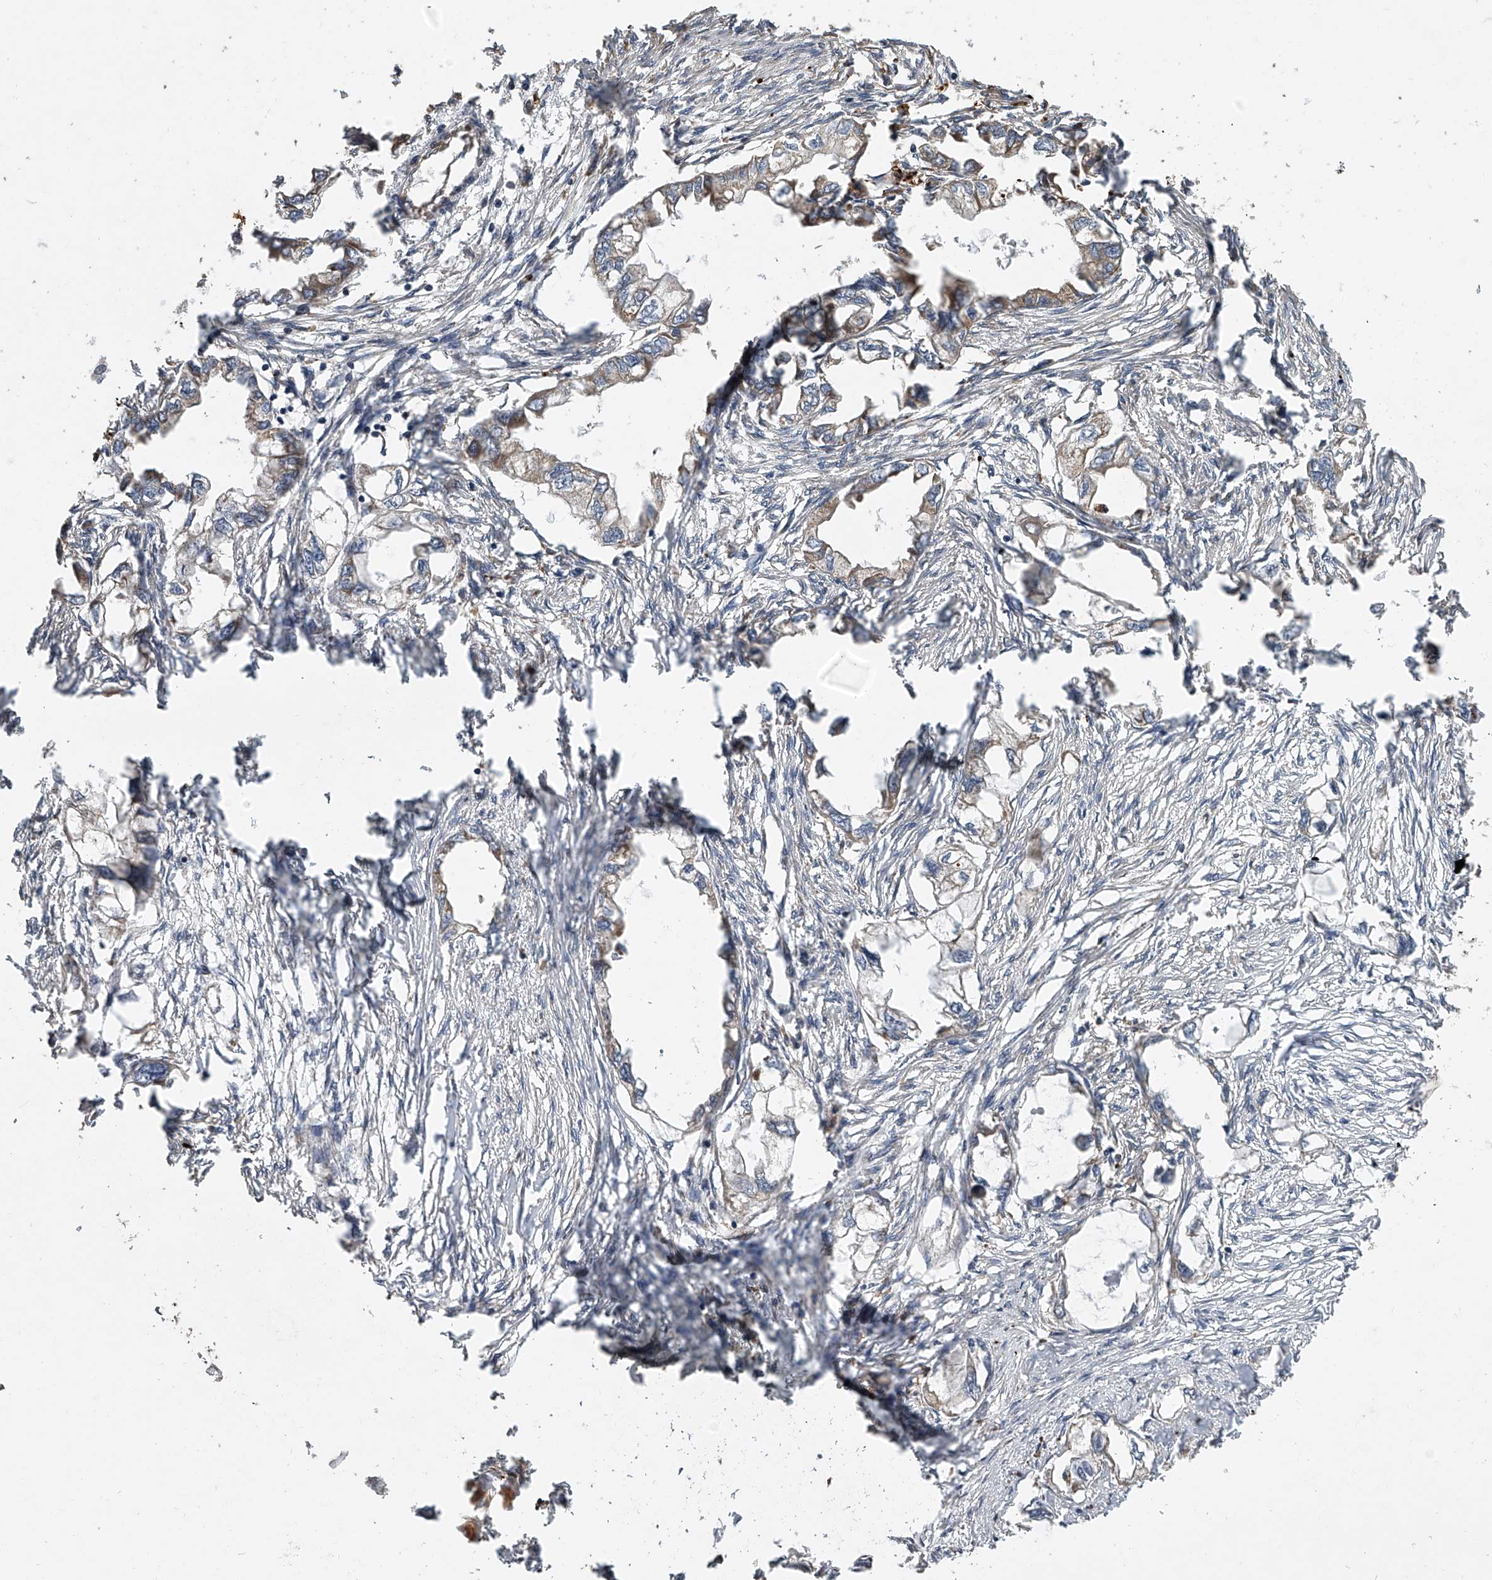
{"staining": {"intensity": "weak", "quantity": "<25%", "location": "cytoplasmic/membranous"}, "tissue": "endometrial cancer", "cell_type": "Tumor cells", "image_type": "cancer", "snomed": [{"axis": "morphology", "description": "Adenocarcinoma, NOS"}, {"axis": "morphology", "description": "Adenocarcinoma, metastatic, NOS"}, {"axis": "topography", "description": "Adipose tissue"}, {"axis": "topography", "description": "Endometrium"}], "caption": "This is an IHC micrograph of endometrial cancer. There is no expression in tumor cells.", "gene": "DOCK9", "patient": {"sex": "female", "age": 67}}